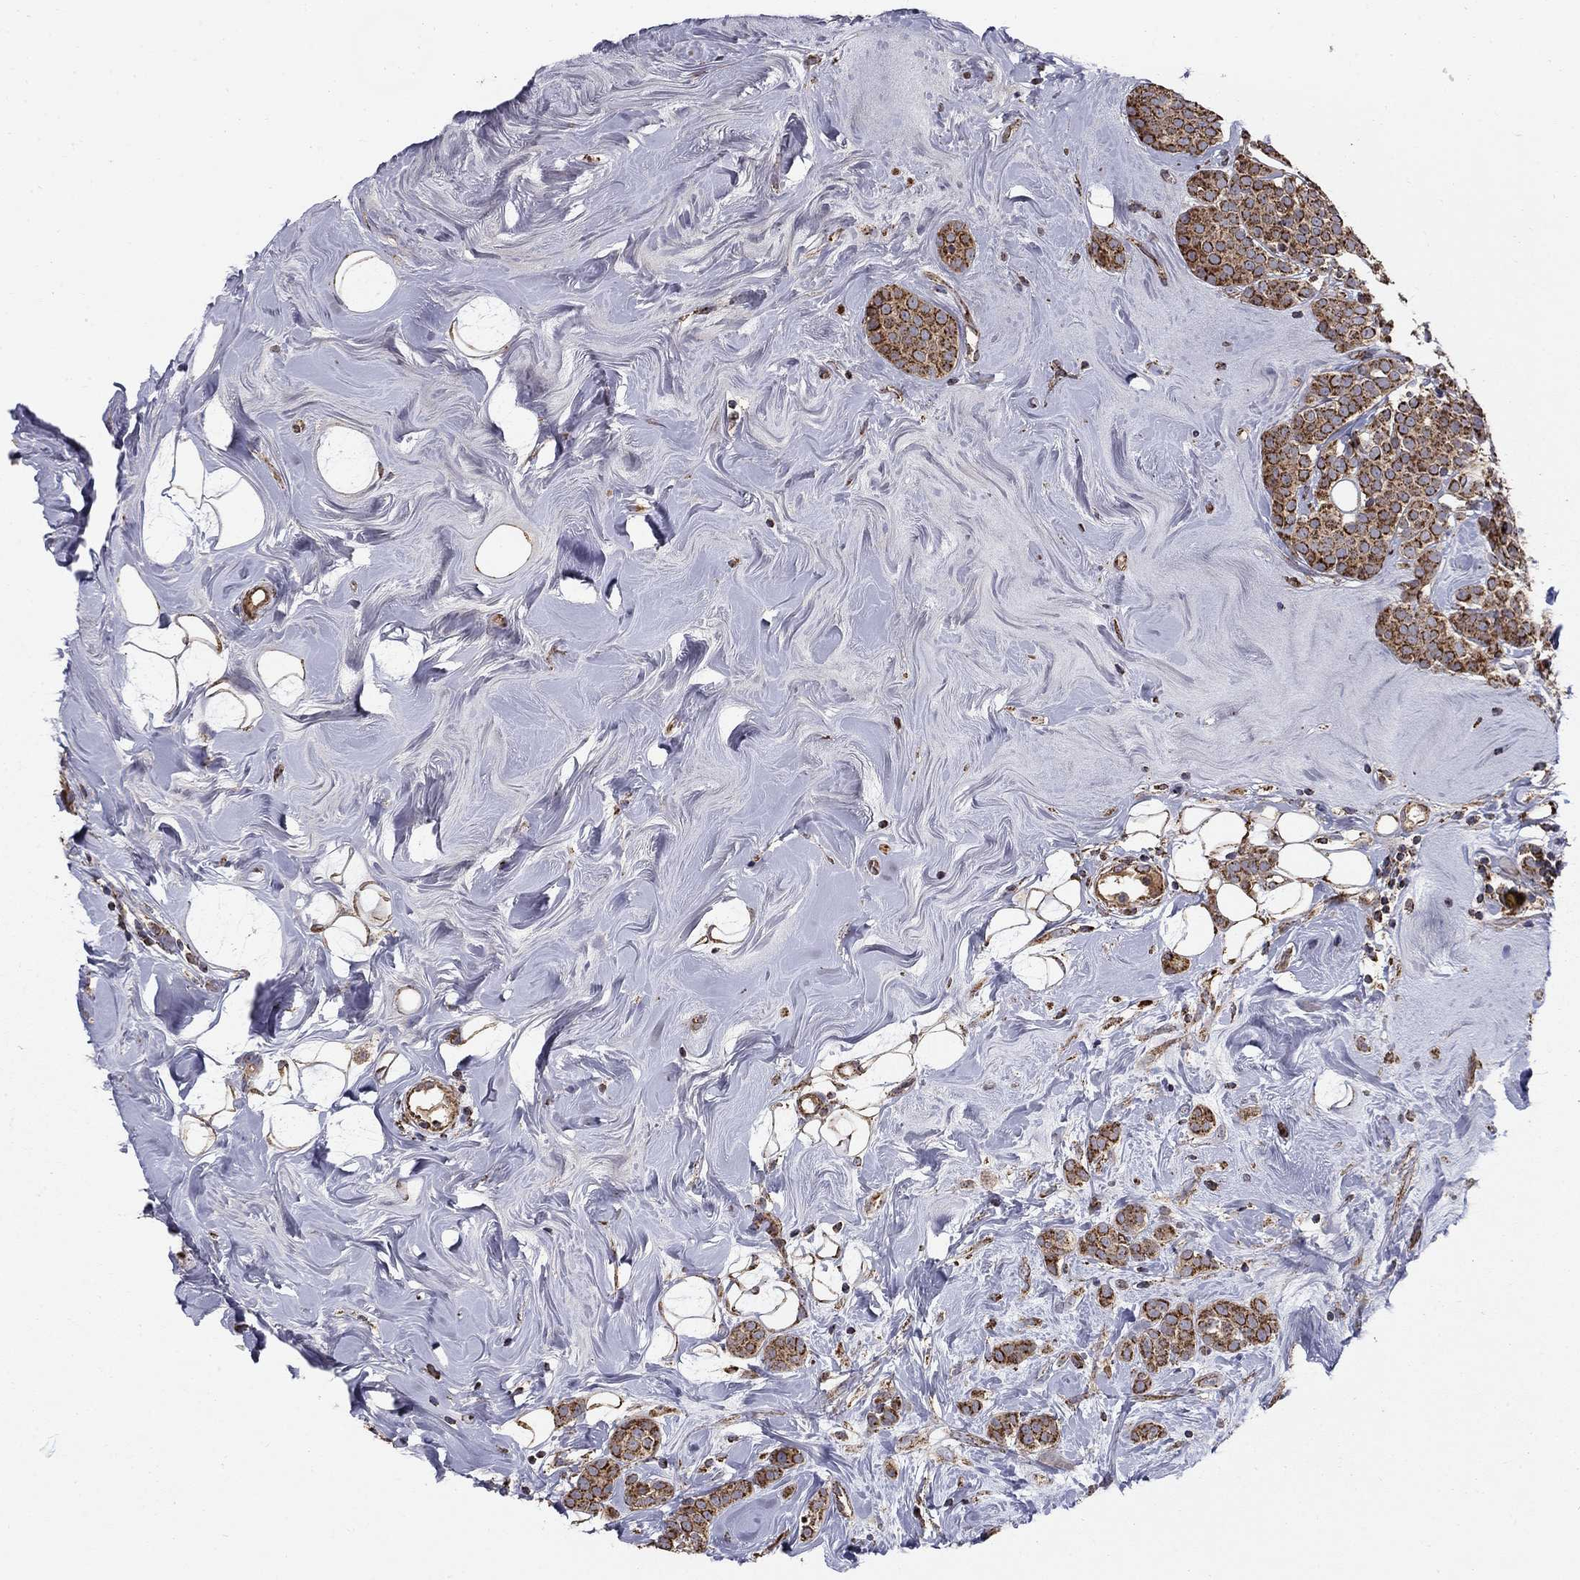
{"staining": {"intensity": "strong", "quantity": "25%-75%", "location": "cytoplasmic/membranous"}, "tissue": "breast cancer", "cell_type": "Tumor cells", "image_type": "cancer", "snomed": [{"axis": "morphology", "description": "Lobular carcinoma"}, {"axis": "topography", "description": "Breast"}], "caption": "The histopathology image shows immunohistochemical staining of breast cancer. There is strong cytoplasmic/membranous positivity is seen in about 25%-75% of tumor cells. (Stains: DAB (3,3'-diaminobenzidine) in brown, nuclei in blue, Microscopy: brightfield microscopy at high magnification).", "gene": "NDUFS8", "patient": {"sex": "female", "age": 49}}